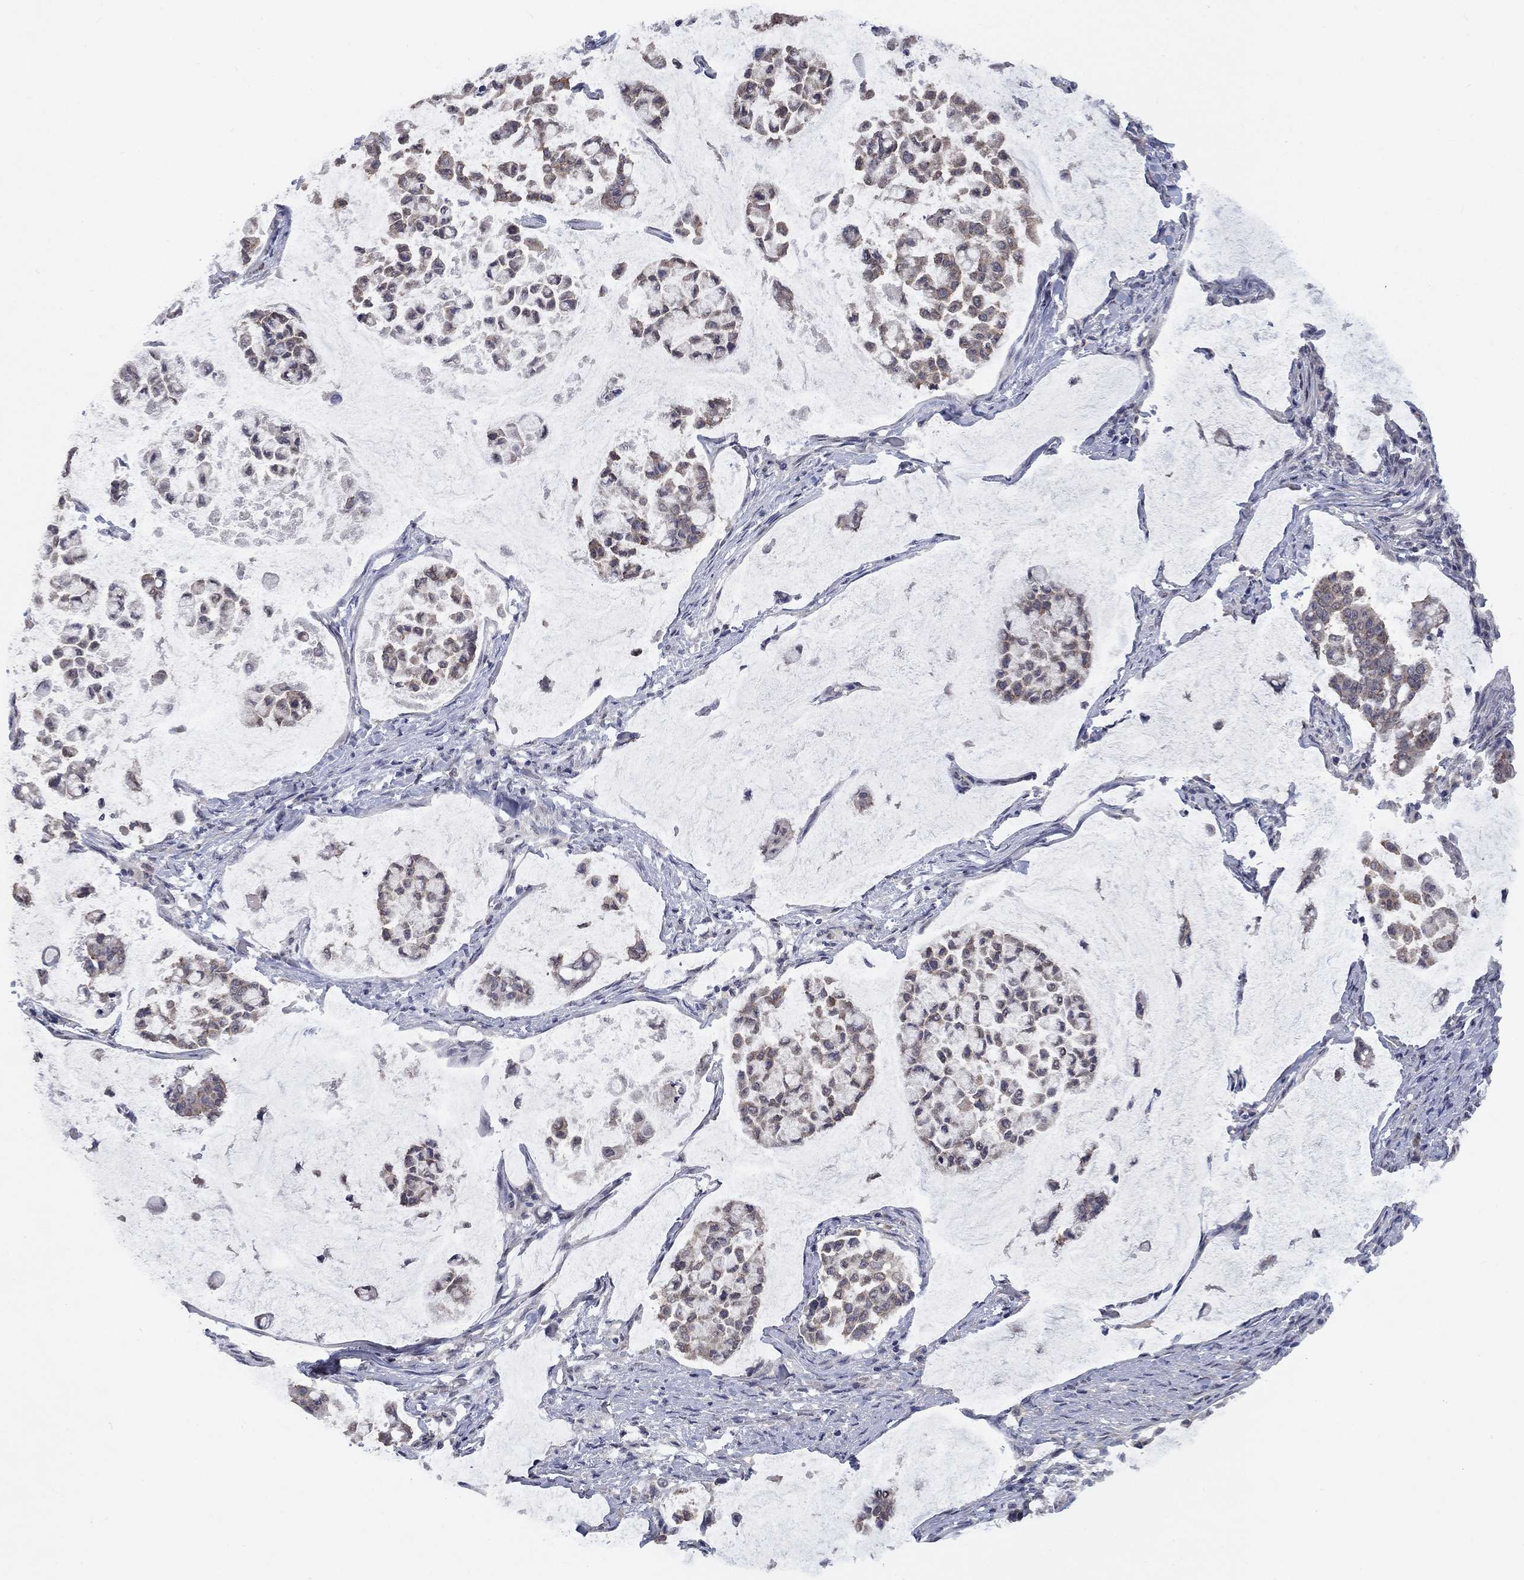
{"staining": {"intensity": "moderate", "quantity": "25%-75%", "location": "cytoplasmic/membranous"}, "tissue": "stomach cancer", "cell_type": "Tumor cells", "image_type": "cancer", "snomed": [{"axis": "morphology", "description": "Adenocarcinoma, NOS"}, {"axis": "topography", "description": "Stomach"}], "caption": "Human stomach cancer (adenocarcinoma) stained for a protein (brown) exhibits moderate cytoplasmic/membranous positive positivity in about 25%-75% of tumor cells.", "gene": "SPATA33", "patient": {"sex": "male", "age": 82}}